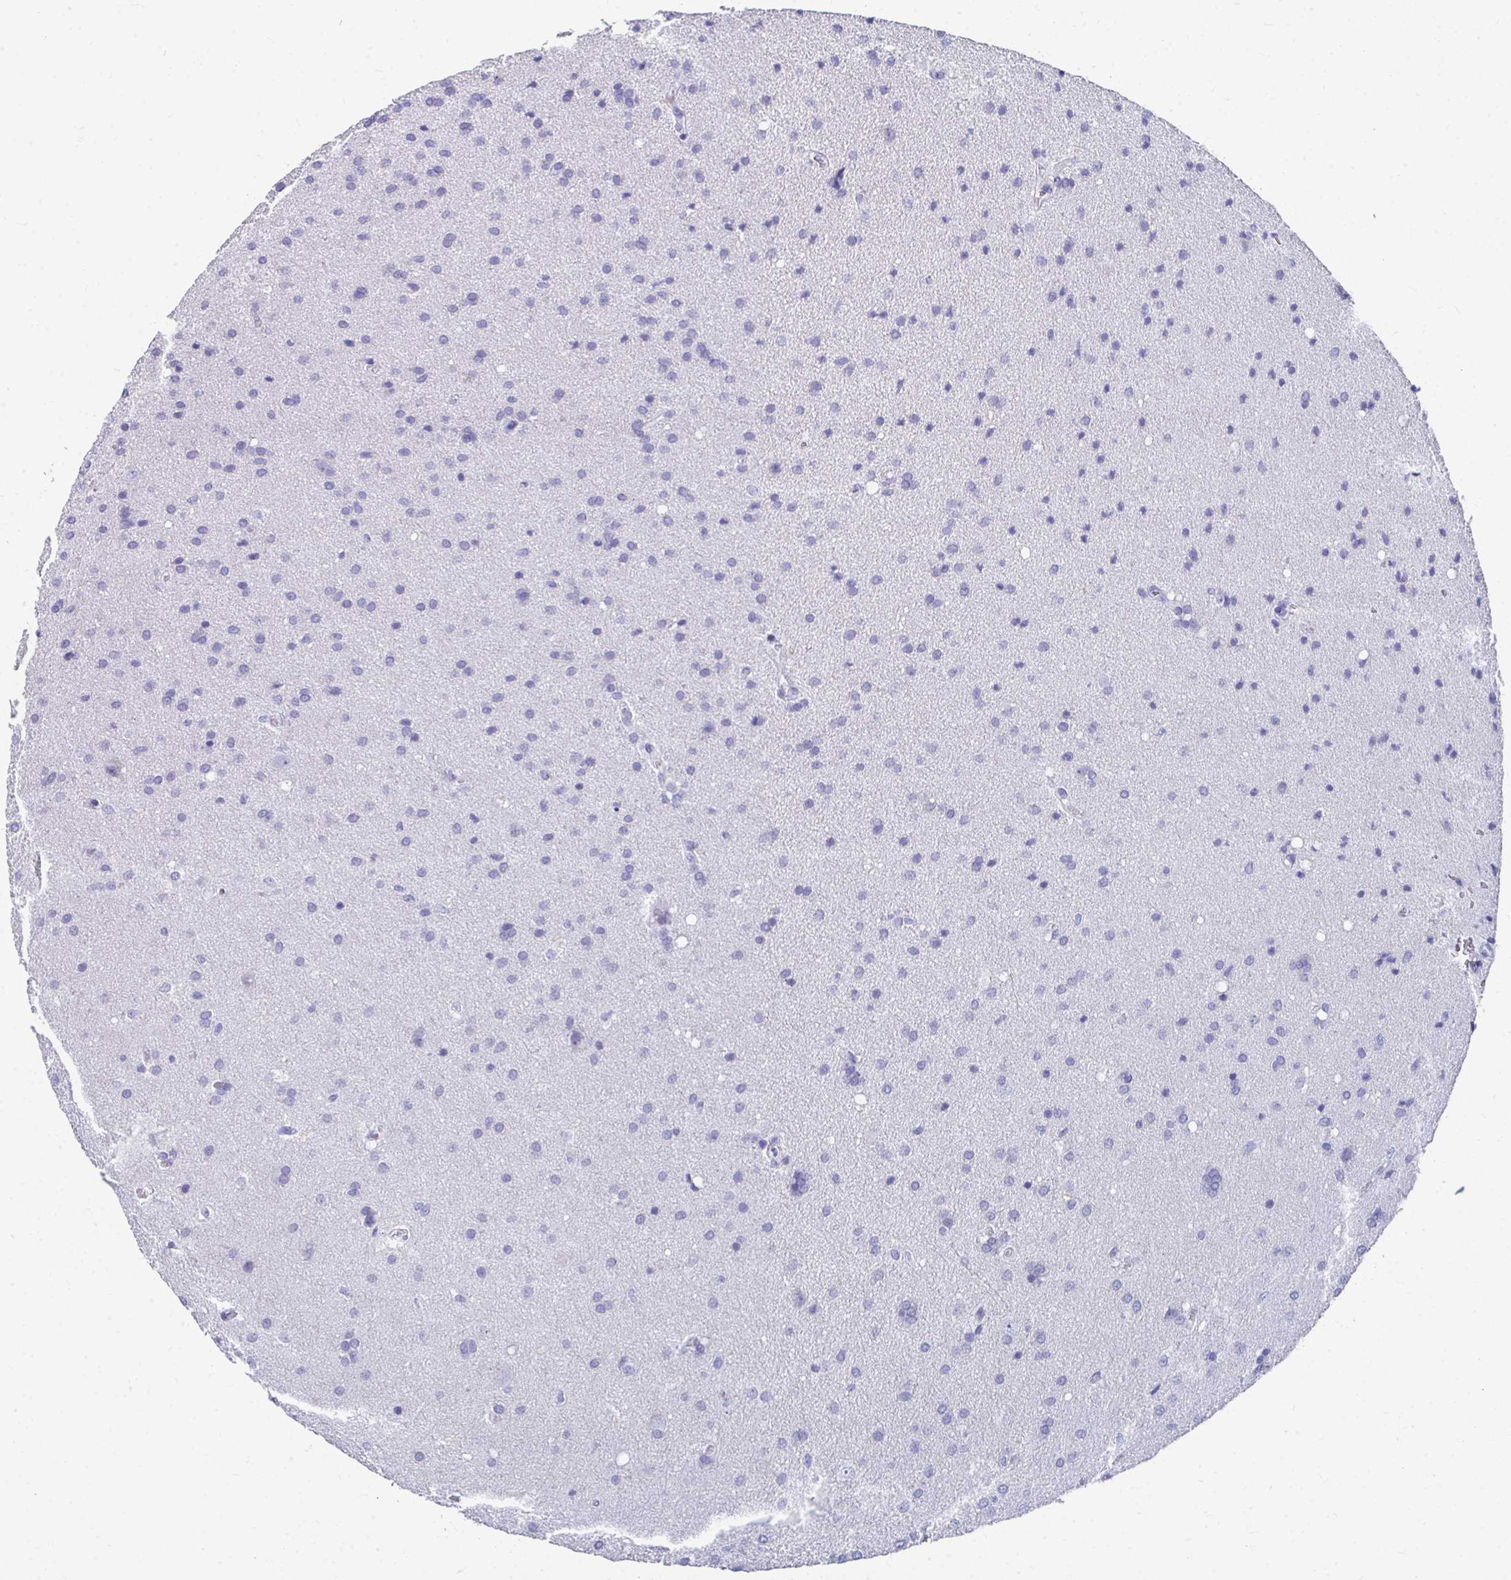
{"staining": {"intensity": "negative", "quantity": "none", "location": "none"}, "tissue": "glioma", "cell_type": "Tumor cells", "image_type": "cancer", "snomed": [{"axis": "morphology", "description": "Glioma, malignant, Low grade"}, {"axis": "topography", "description": "Brain"}], "caption": "Histopathology image shows no protein expression in tumor cells of glioma tissue.", "gene": "HGD", "patient": {"sex": "female", "age": 54}}